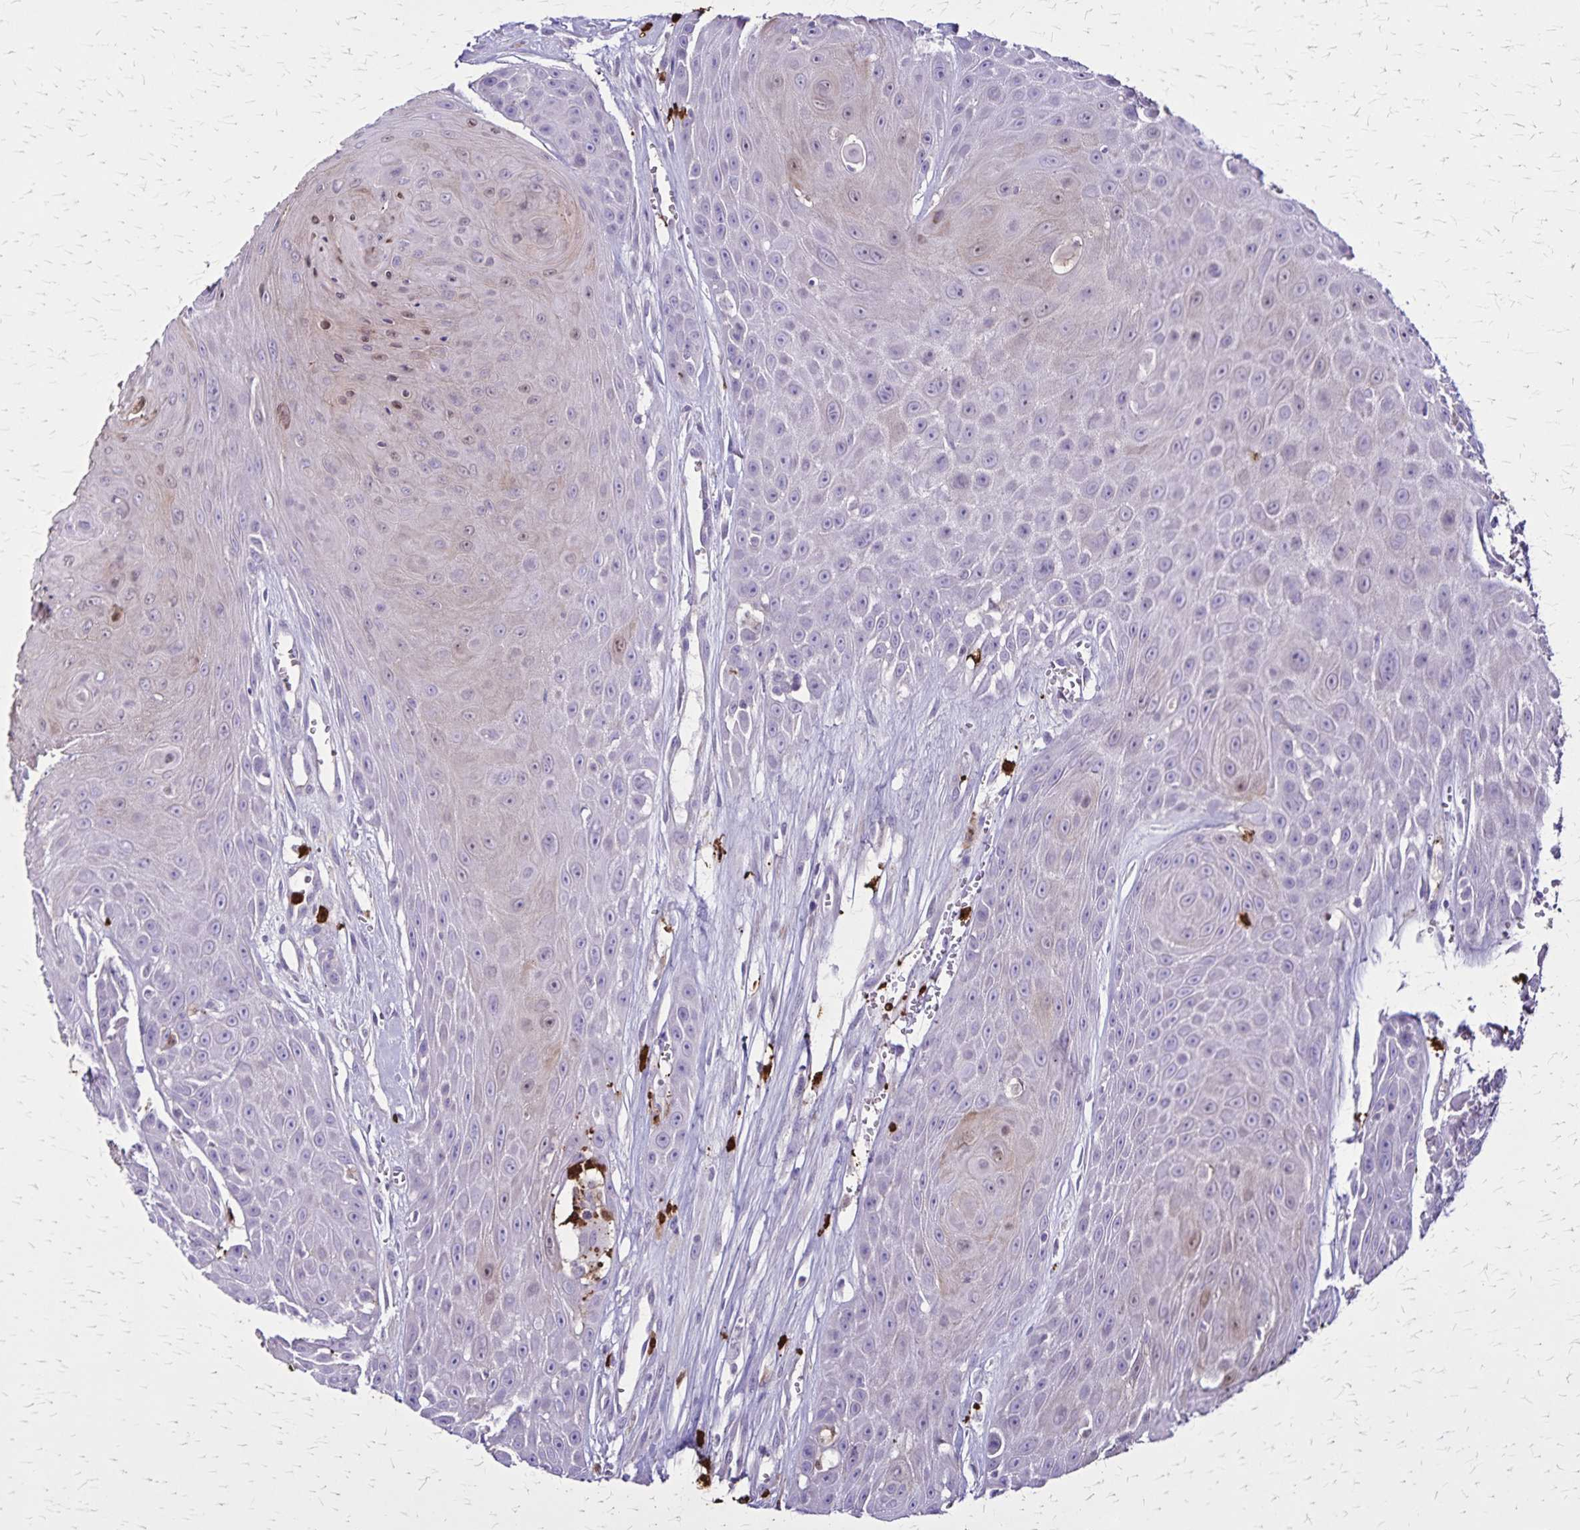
{"staining": {"intensity": "negative", "quantity": "none", "location": "none"}, "tissue": "head and neck cancer", "cell_type": "Tumor cells", "image_type": "cancer", "snomed": [{"axis": "morphology", "description": "Squamous cell carcinoma, NOS"}, {"axis": "topography", "description": "Oral tissue"}, {"axis": "topography", "description": "Head-Neck"}], "caption": "Protein analysis of head and neck cancer demonstrates no significant staining in tumor cells.", "gene": "ULBP3", "patient": {"sex": "male", "age": 81}}